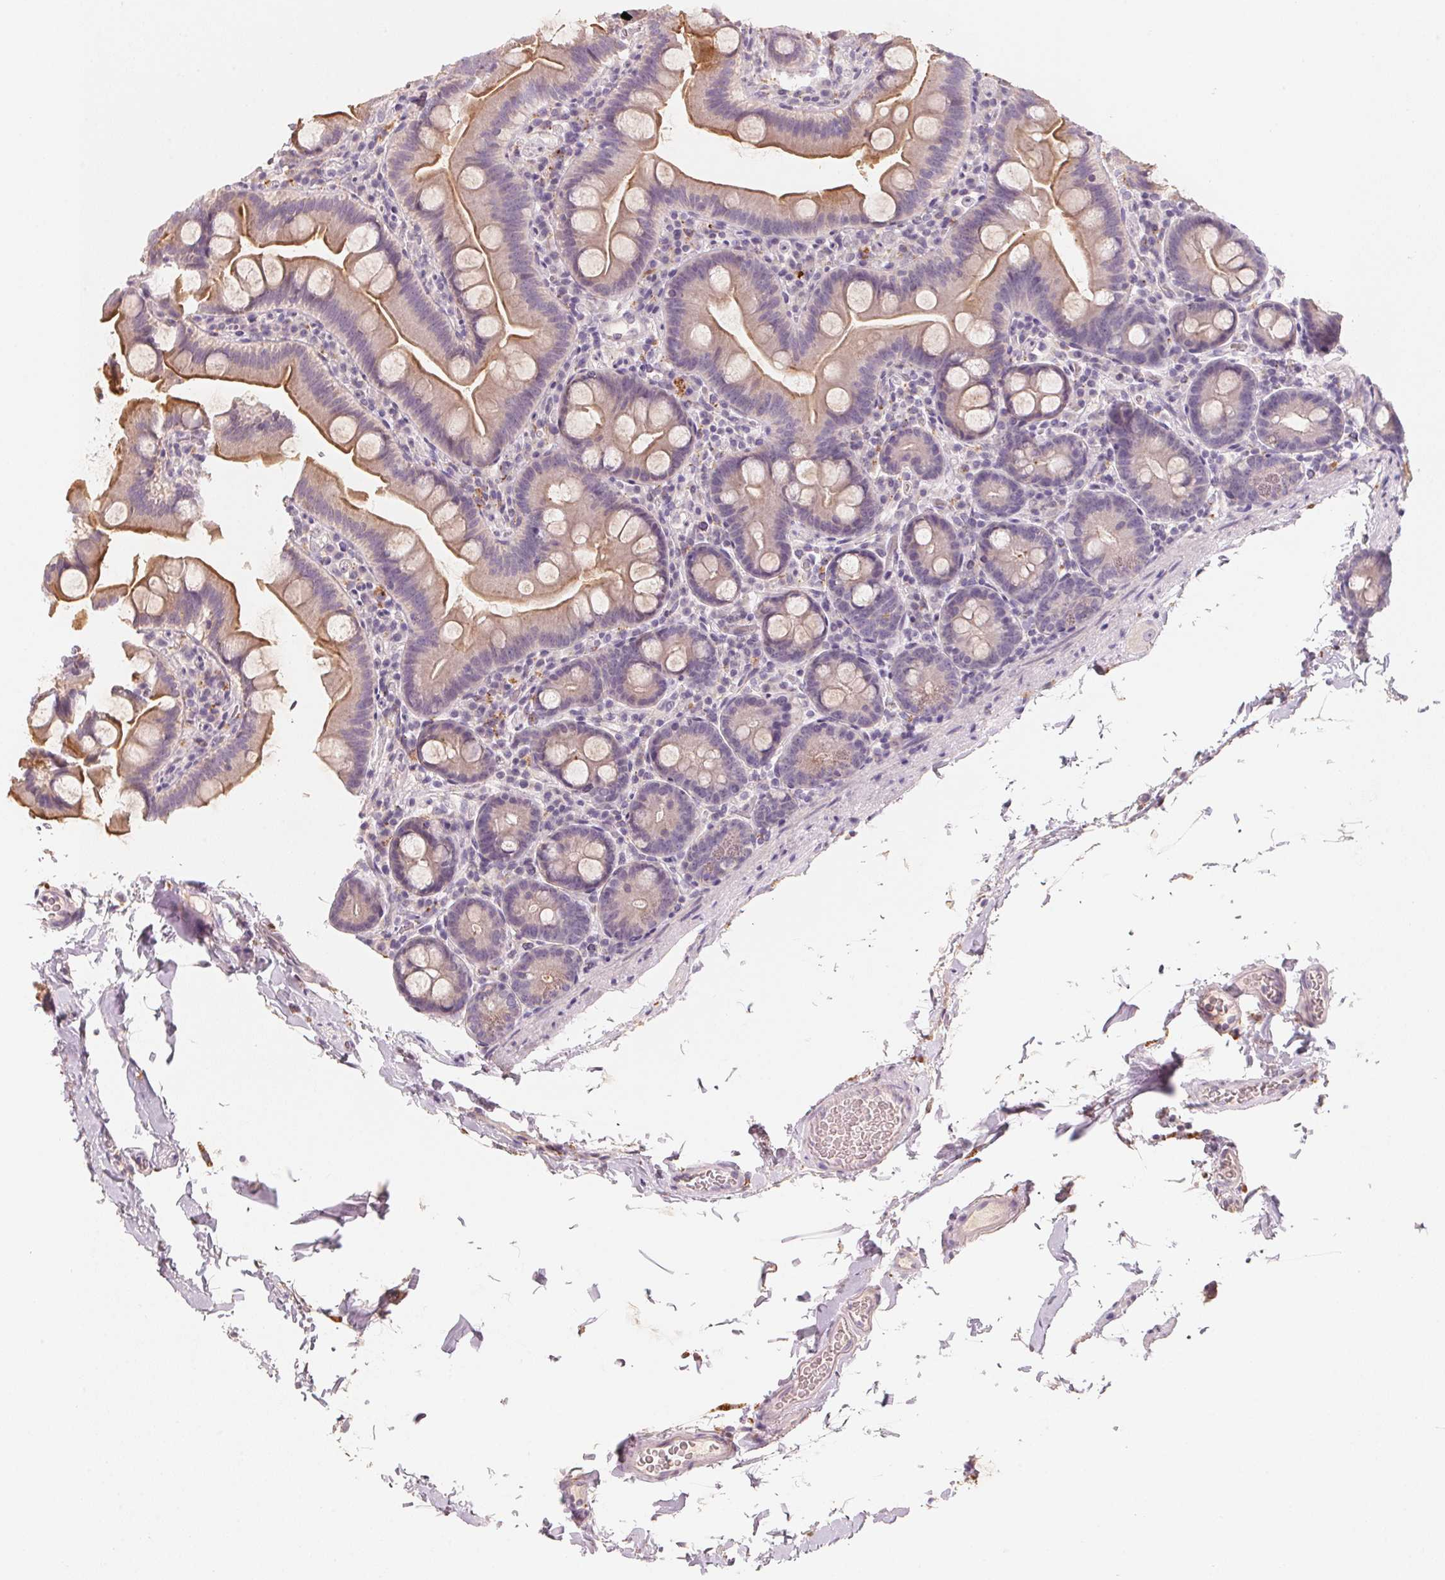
{"staining": {"intensity": "moderate", "quantity": "25%-75%", "location": "cytoplasmic/membranous"}, "tissue": "small intestine", "cell_type": "Glandular cells", "image_type": "normal", "snomed": [{"axis": "morphology", "description": "Normal tissue, NOS"}, {"axis": "topography", "description": "Small intestine"}], "caption": "Protein staining exhibits moderate cytoplasmic/membranous expression in approximately 25%-75% of glandular cells in unremarkable small intestine. (DAB IHC with brightfield microscopy, high magnification).", "gene": "TREH", "patient": {"sex": "female", "age": 68}}